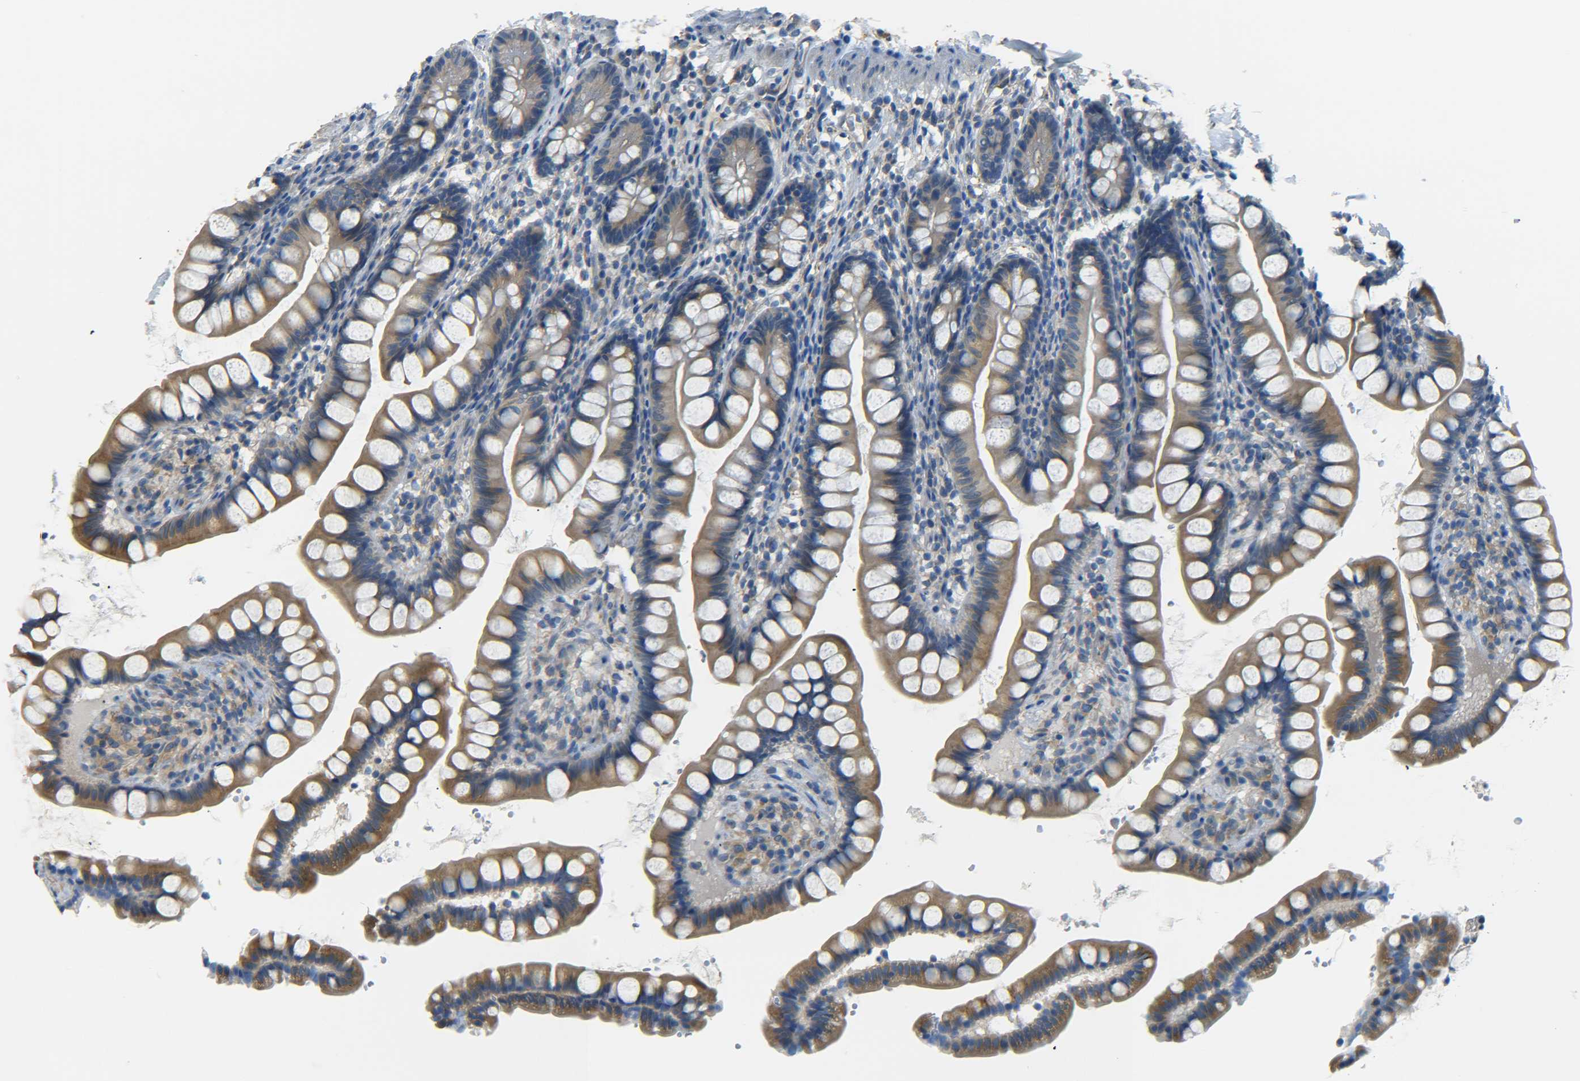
{"staining": {"intensity": "moderate", "quantity": ">75%", "location": "cytoplasmic/membranous"}, "tissue": "small intestine", "cell_type": "Glandular cells", "image_type": "normal", "snomed": [{"axis": "morphology", "description": "Normal tissue, NOS"}, {"axis": "topography", "description": "Small intestine"}], "caption": "The histopathology image shows staining of unremarkable small intestine, revealing moderate cytoplasmic/membranous protein expression (brown color) within glandular cells.", "gene": "LRCH3", "patient": {"sex": "female", "age": 84}}